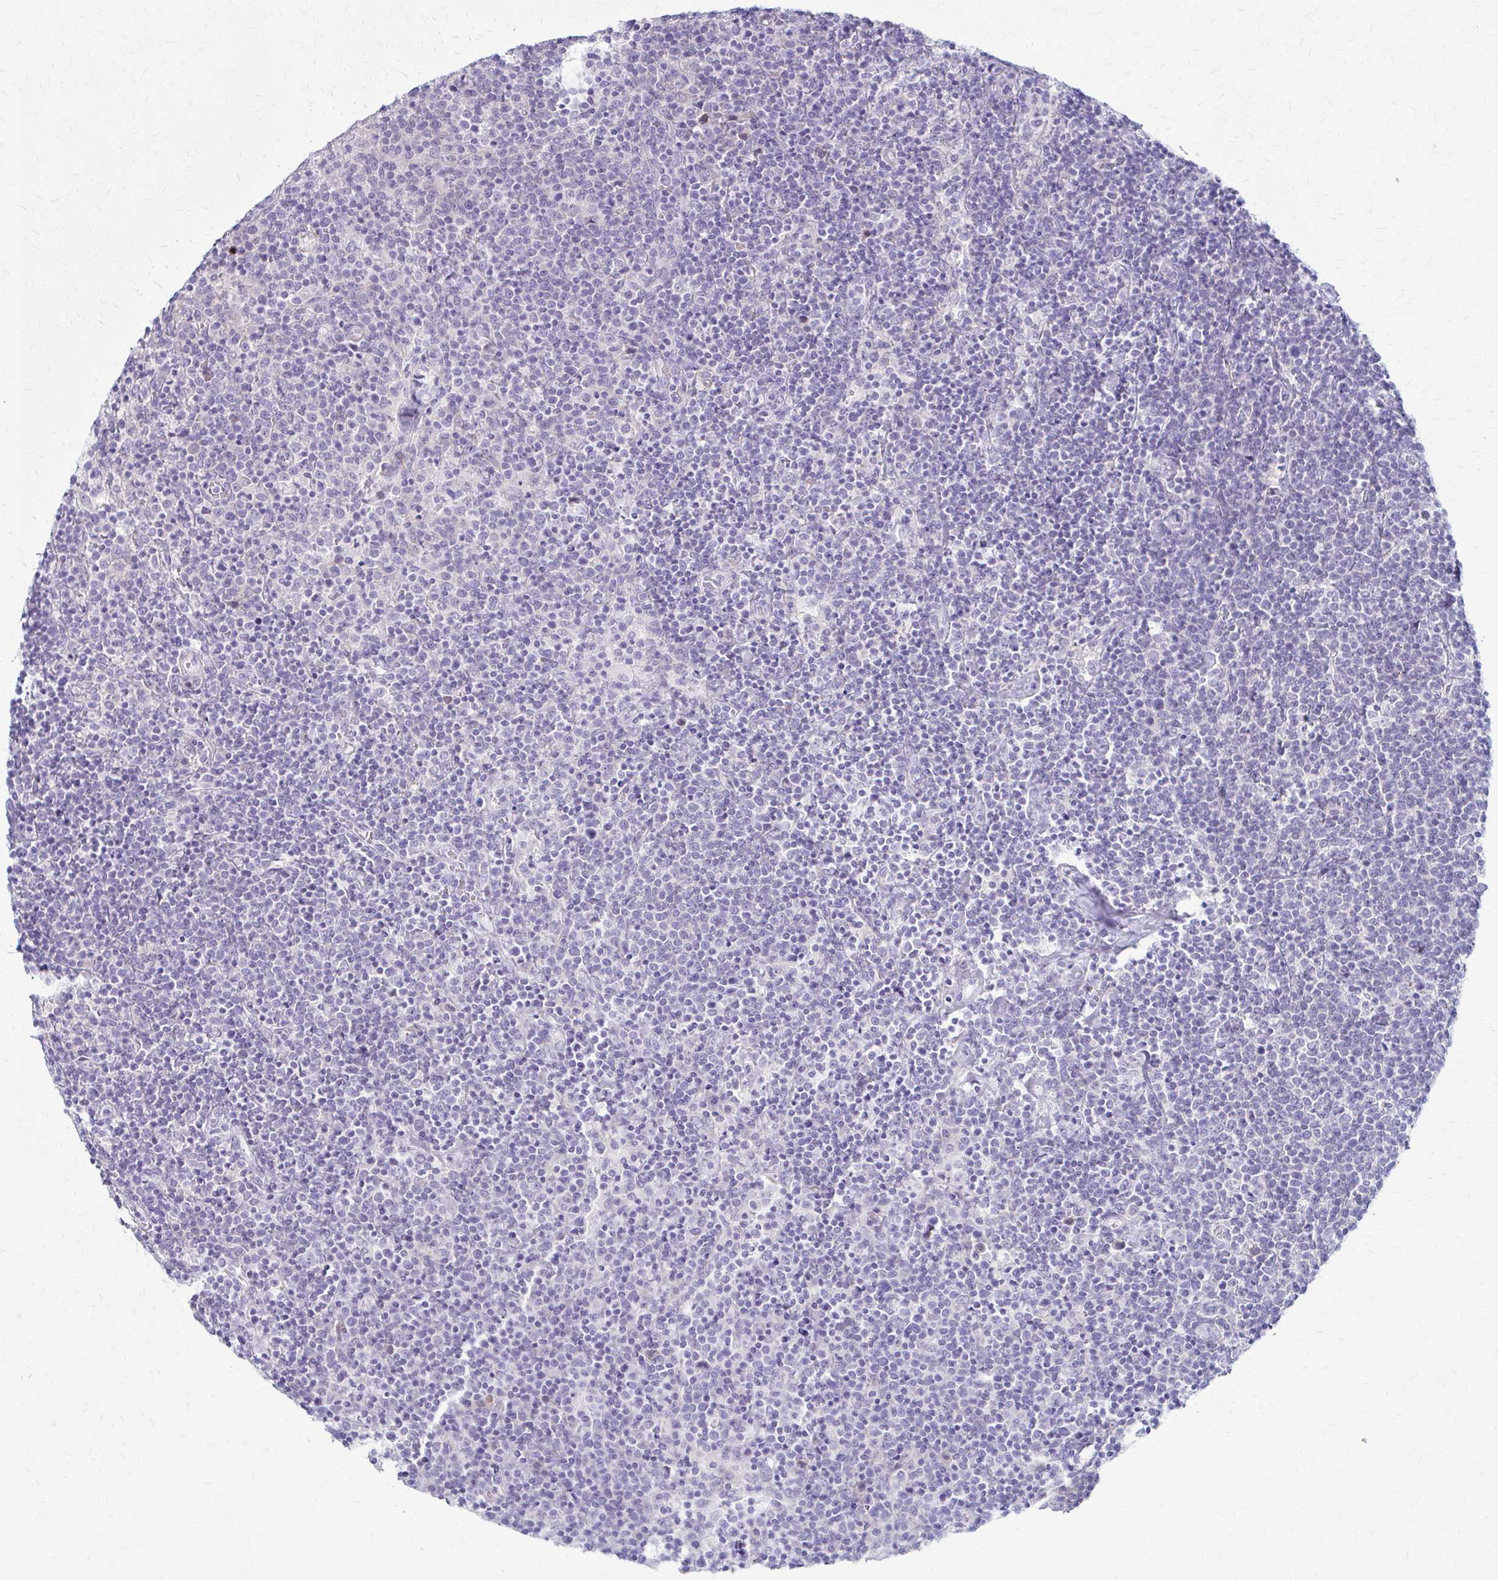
{"staining": {"intensity": "negative", "quantity": "none", "location": "none"}, "tissue": "lymphoma", "cell_type": "Tumor cells", "image_type": "cancer", "snomed": [{"axis": "morphology", "description": "Malignant lymphoma, non-Hodgkin's type, High grade"}, {"axis": "topography", "description": "Lymph node"}], "caption": "Immunohistochemistry micrograph of neoplastic tissue: human lymphoma stained with DAB reveals no significant protein expression in tumor cells. The staining is performed using DAB brown chromogen with nuclei counter-stained in using hematoxylin.", "gene": "PRKRA", "patient": {"sex": "male", "age": 61}}